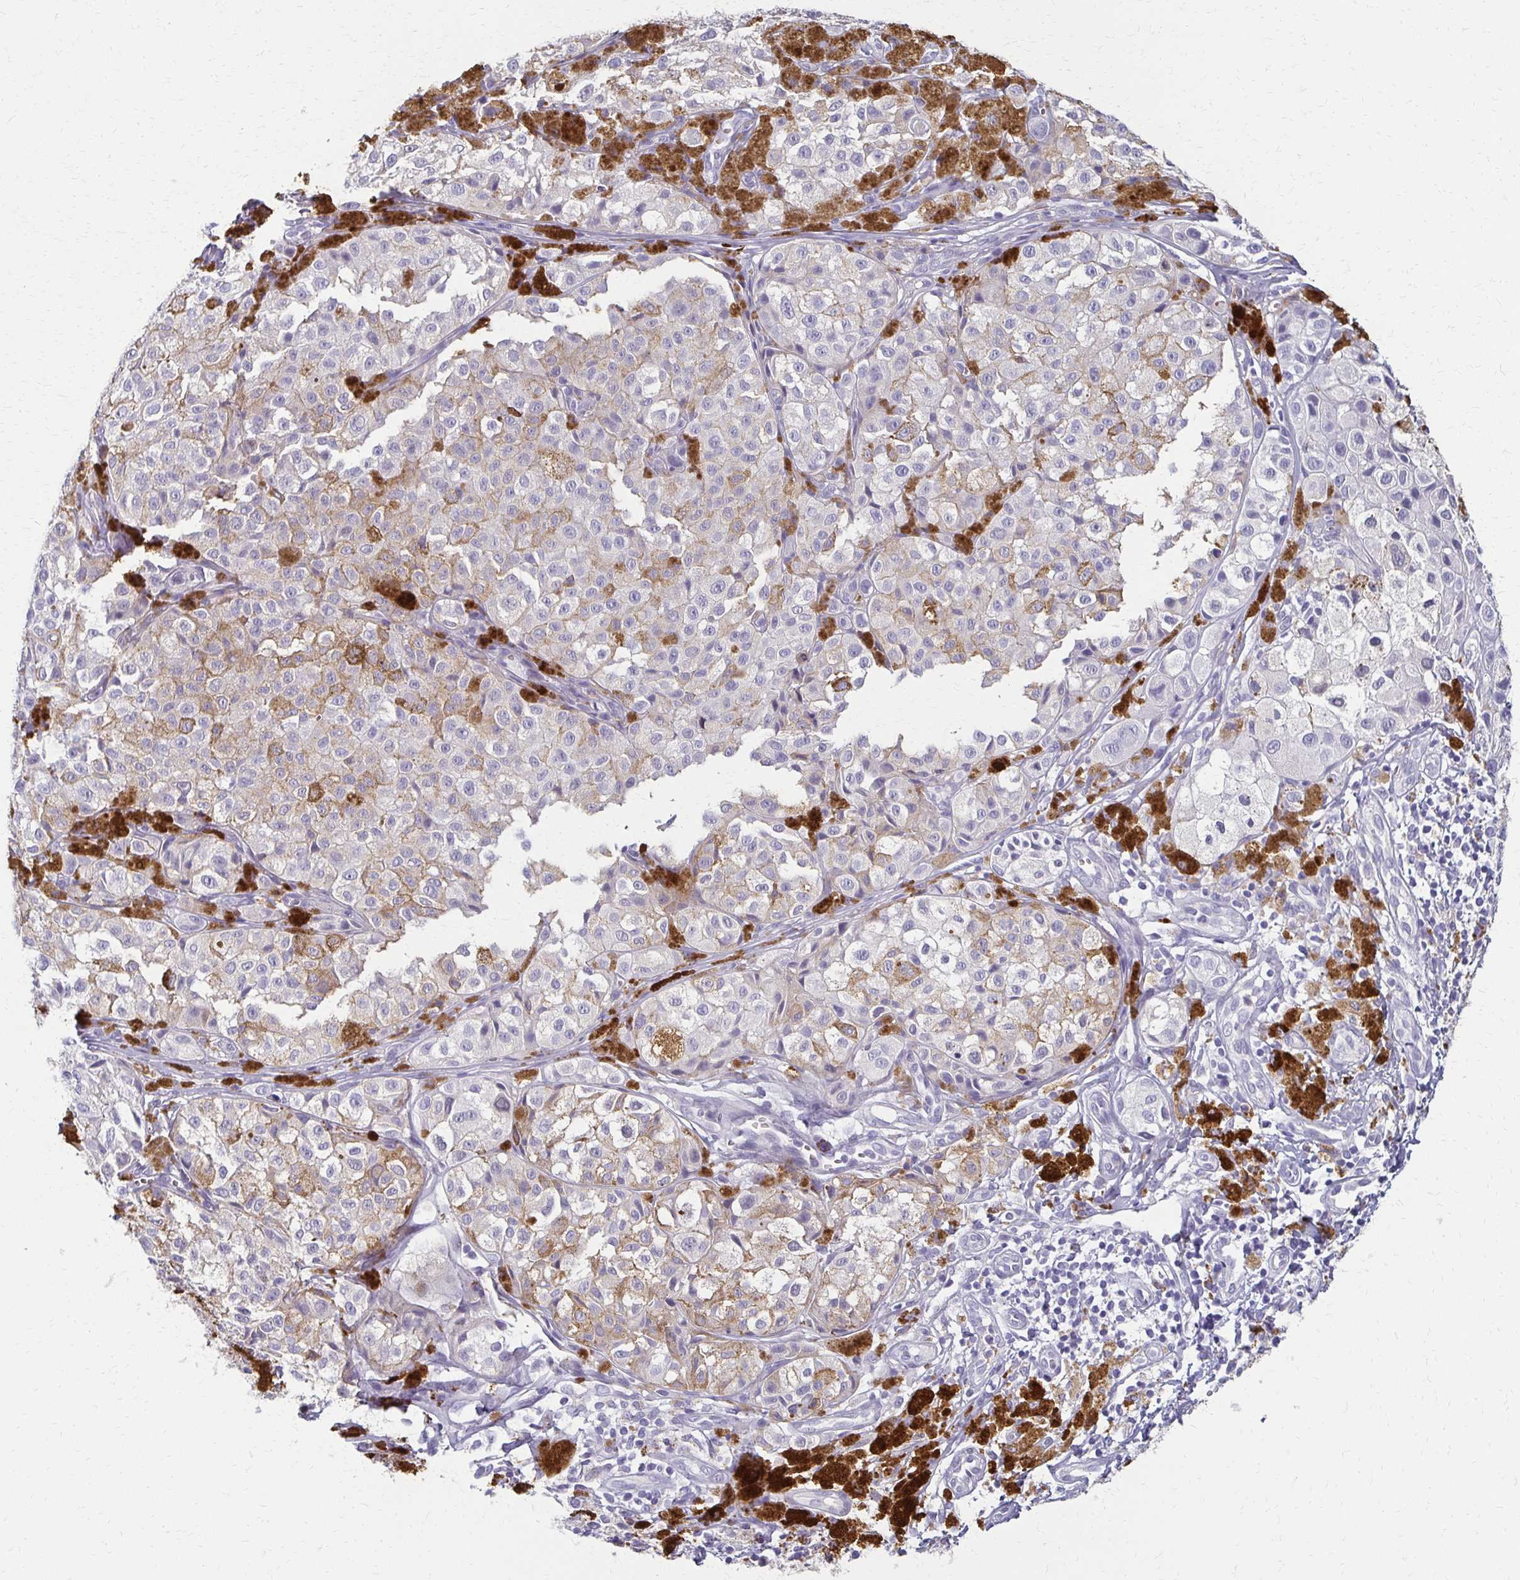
{"staining": {"intensity": "moderate", "quantity": "<25%", "location": "cytoplasmic/membranous"}, "tissue": "melanoma", "cell_type": "Tumor cells", "image_type": "cancer", "snomed": [{"axis": "morphology", "description": "Malignant melanoma, NOS"}, {"axis": "topography", "description": "Skin"}], "caption": "Immunohistochemistry (IHC) (DAB) staining of human malignant melanoma demonstrates moderate cytoplasmic/membranous protein staining in approximately <25% of tumor cells.", "gene": "BBS12", "patient": {"sex": "male", "age": 61}}